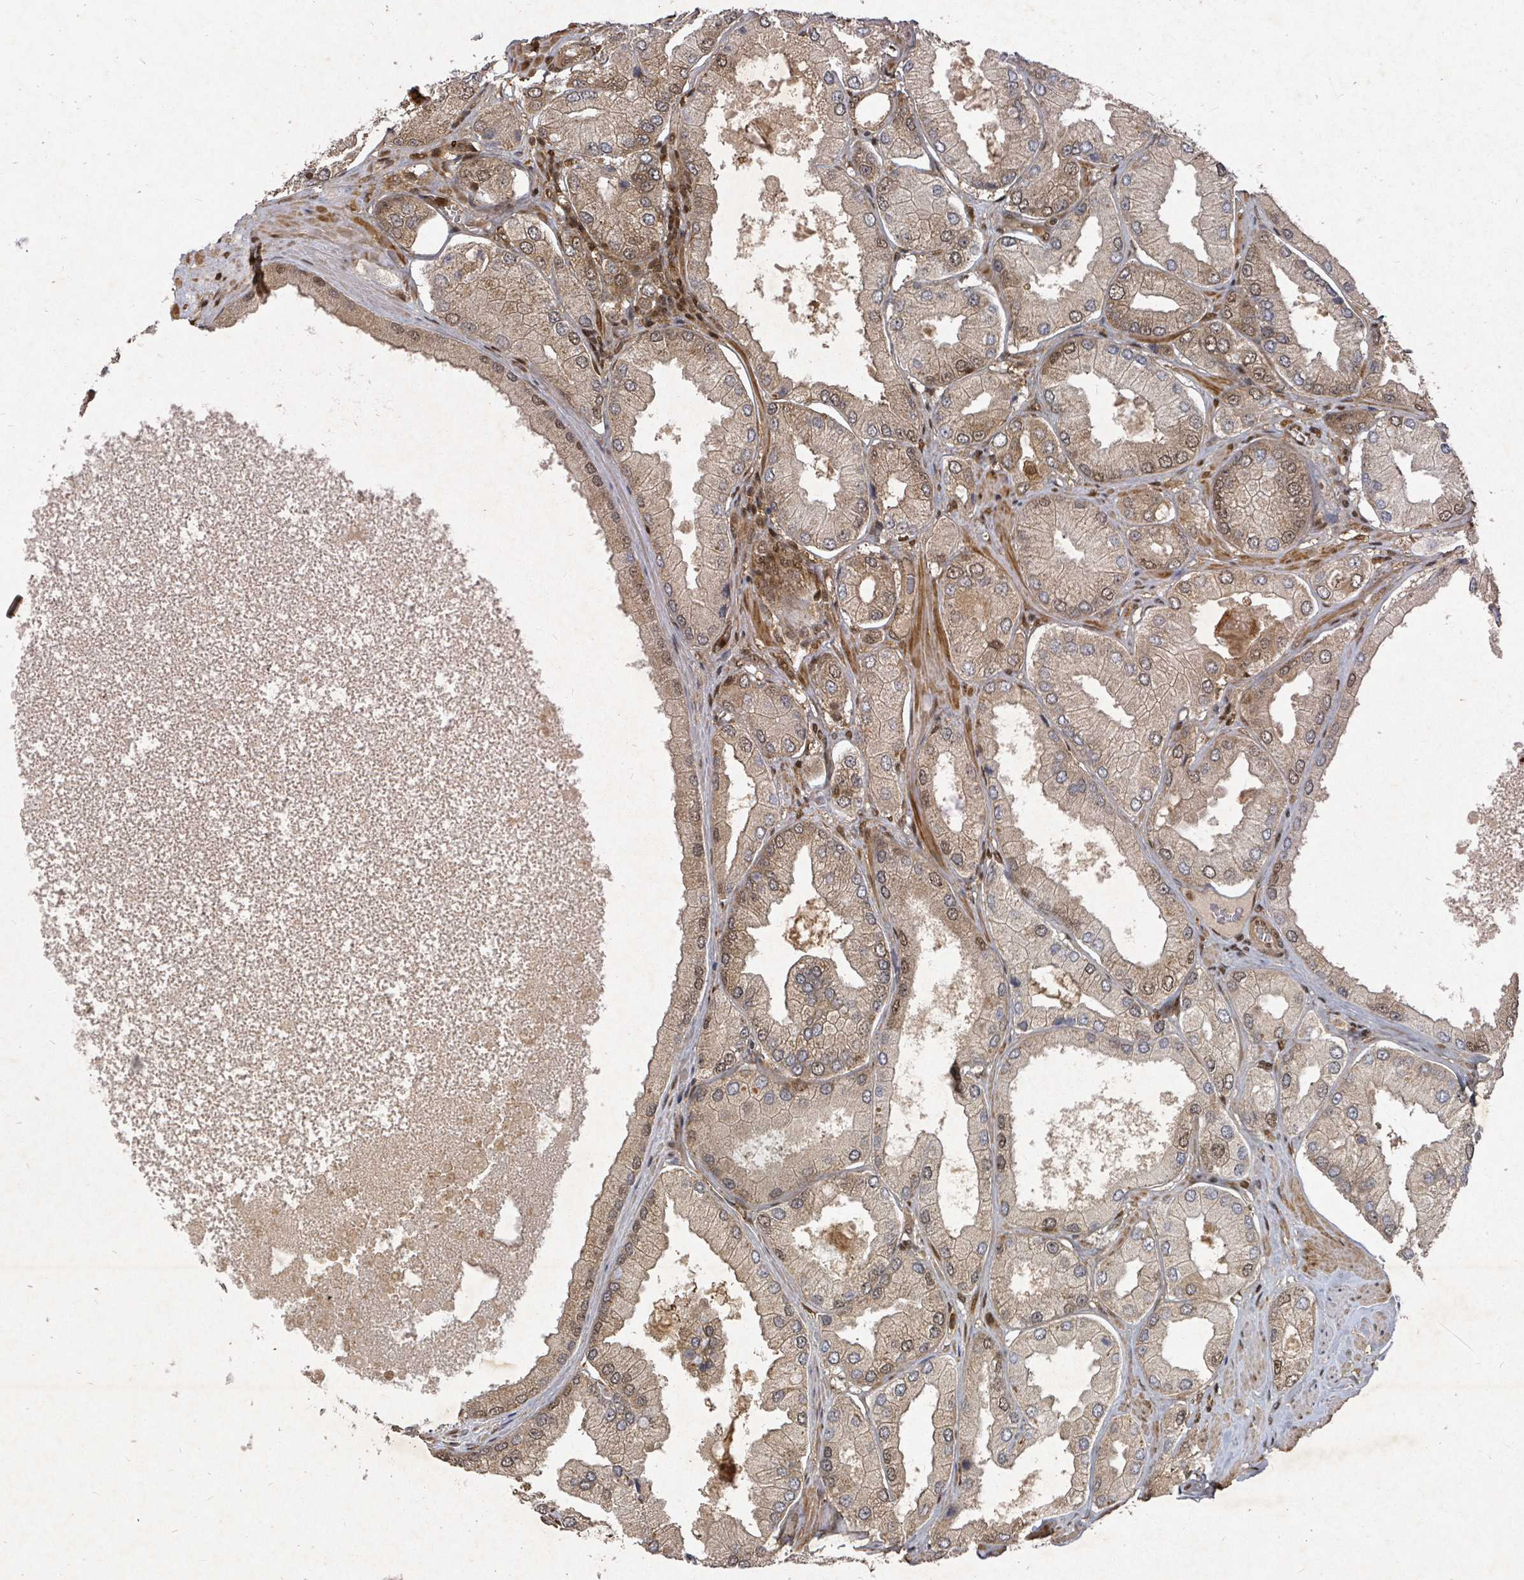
{"staining": {"intensity": "moderate", "quantity": ">75%", "location": "cytoplasmic/membranous,nuclear"}, "tissue": "prostate cancer", "cell_type": "Tumor cells", "image_type": "cancer", "snomed": [{"axis": "morphology", "description": "Adenocarcinoma, Low grade"}, {"axis": "topography", "description": "Prostate"}], "caption": "Immunohistochemistry of human adenocarcinoma (low-grade) (prostate) exhibits medium levels of moderate cytoplasmic/membranous and nuclear positivity in approximately >75% of tumor cells.", "gene": "KDM4E", "patient": {"sex": "male", "age": 42}}